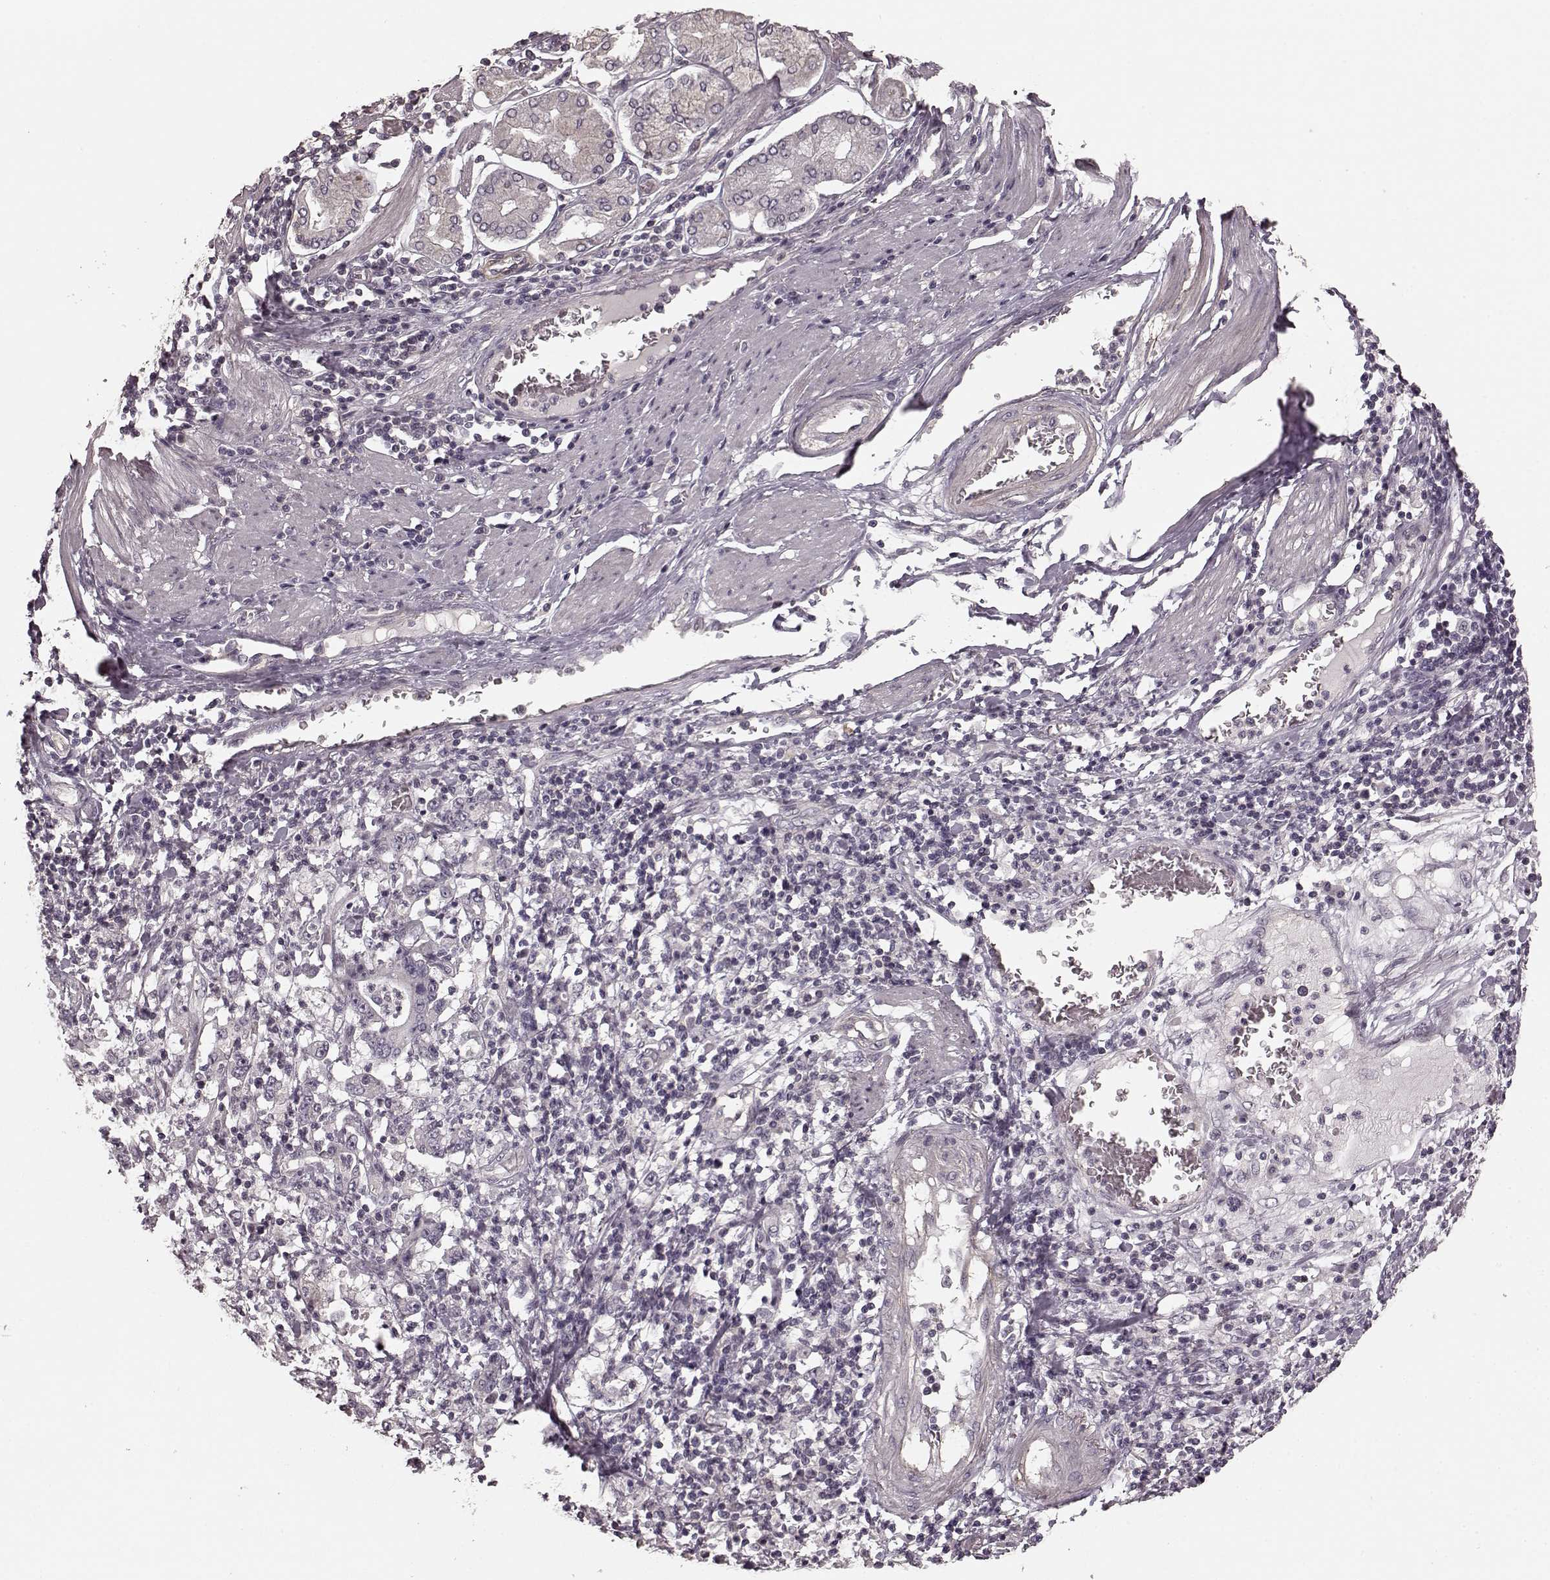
{"staining": {"intensity": "negative", "quantity": "none", "location": "none"}, "tissue": "stomach cancer", "cell_type": "Tumor cells", "image_type": "cancer", "snomed": [{"axis": "morphology", "description": "Adenocarcinoma, NOS"}, {"axis": "topography", "description": "Stomach, upper"}], "caption": "Tumor cells show no significant positivity in stomach cancer.", "gene": "PRKCE", "patient": {"sex": "male", "age": 68}}